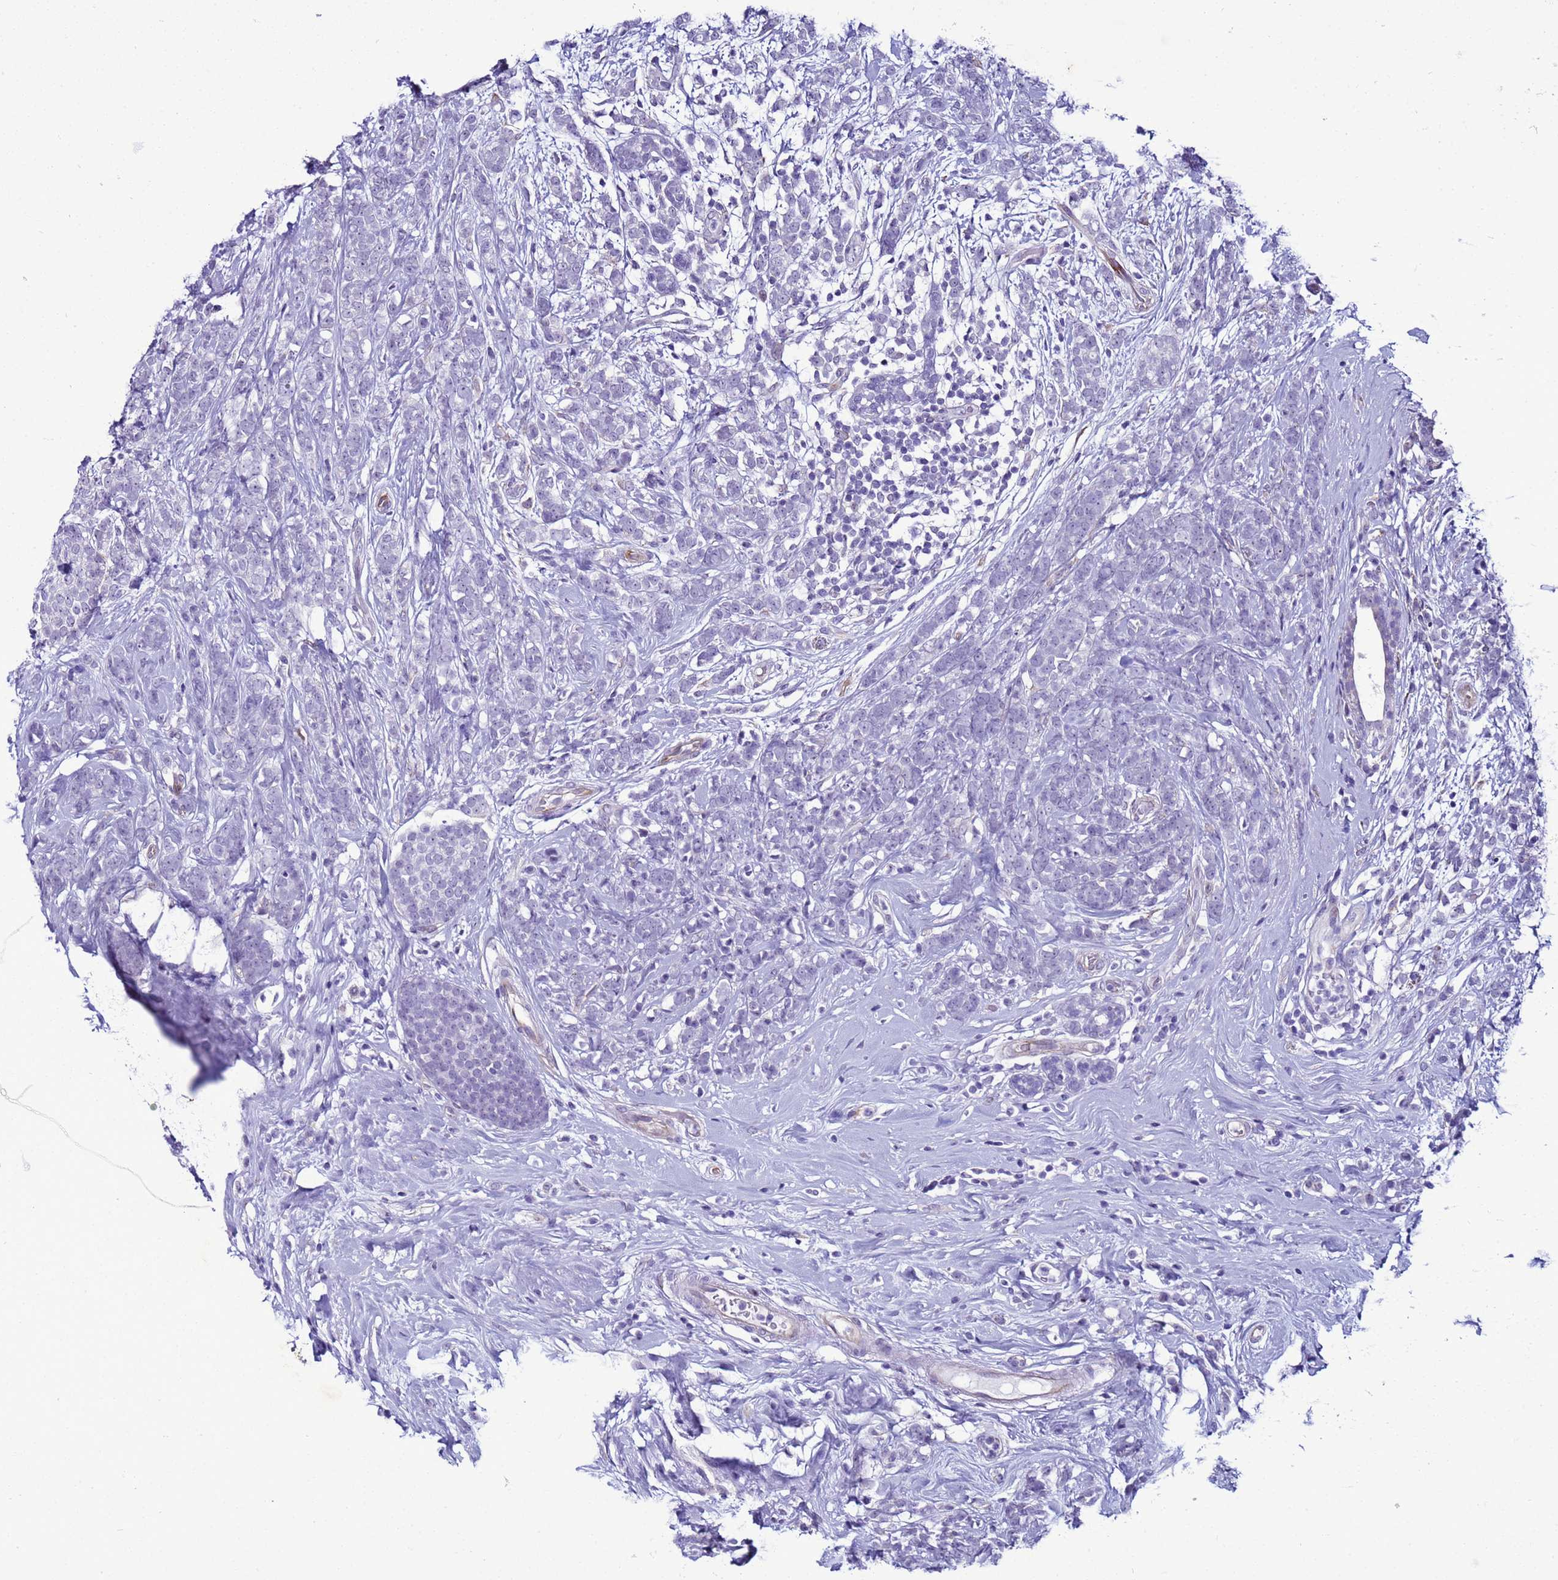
{"staining": {"intensity": "negative", "quantity": "none", "location": "none"}, "tissue": "breast cancer", "cell_type": "Tumor cells", "image_type": "cancer", "snomed": [{"axis": "morphology", "description": "Lobular carcinoma"}, {"axis": "topography", "description": "Breast"}], "caption": "There is no significant staining in tumor cells of breast cancer.", "gene": "LRRC10B", "patient": {"sex": "female", "age": 58}}